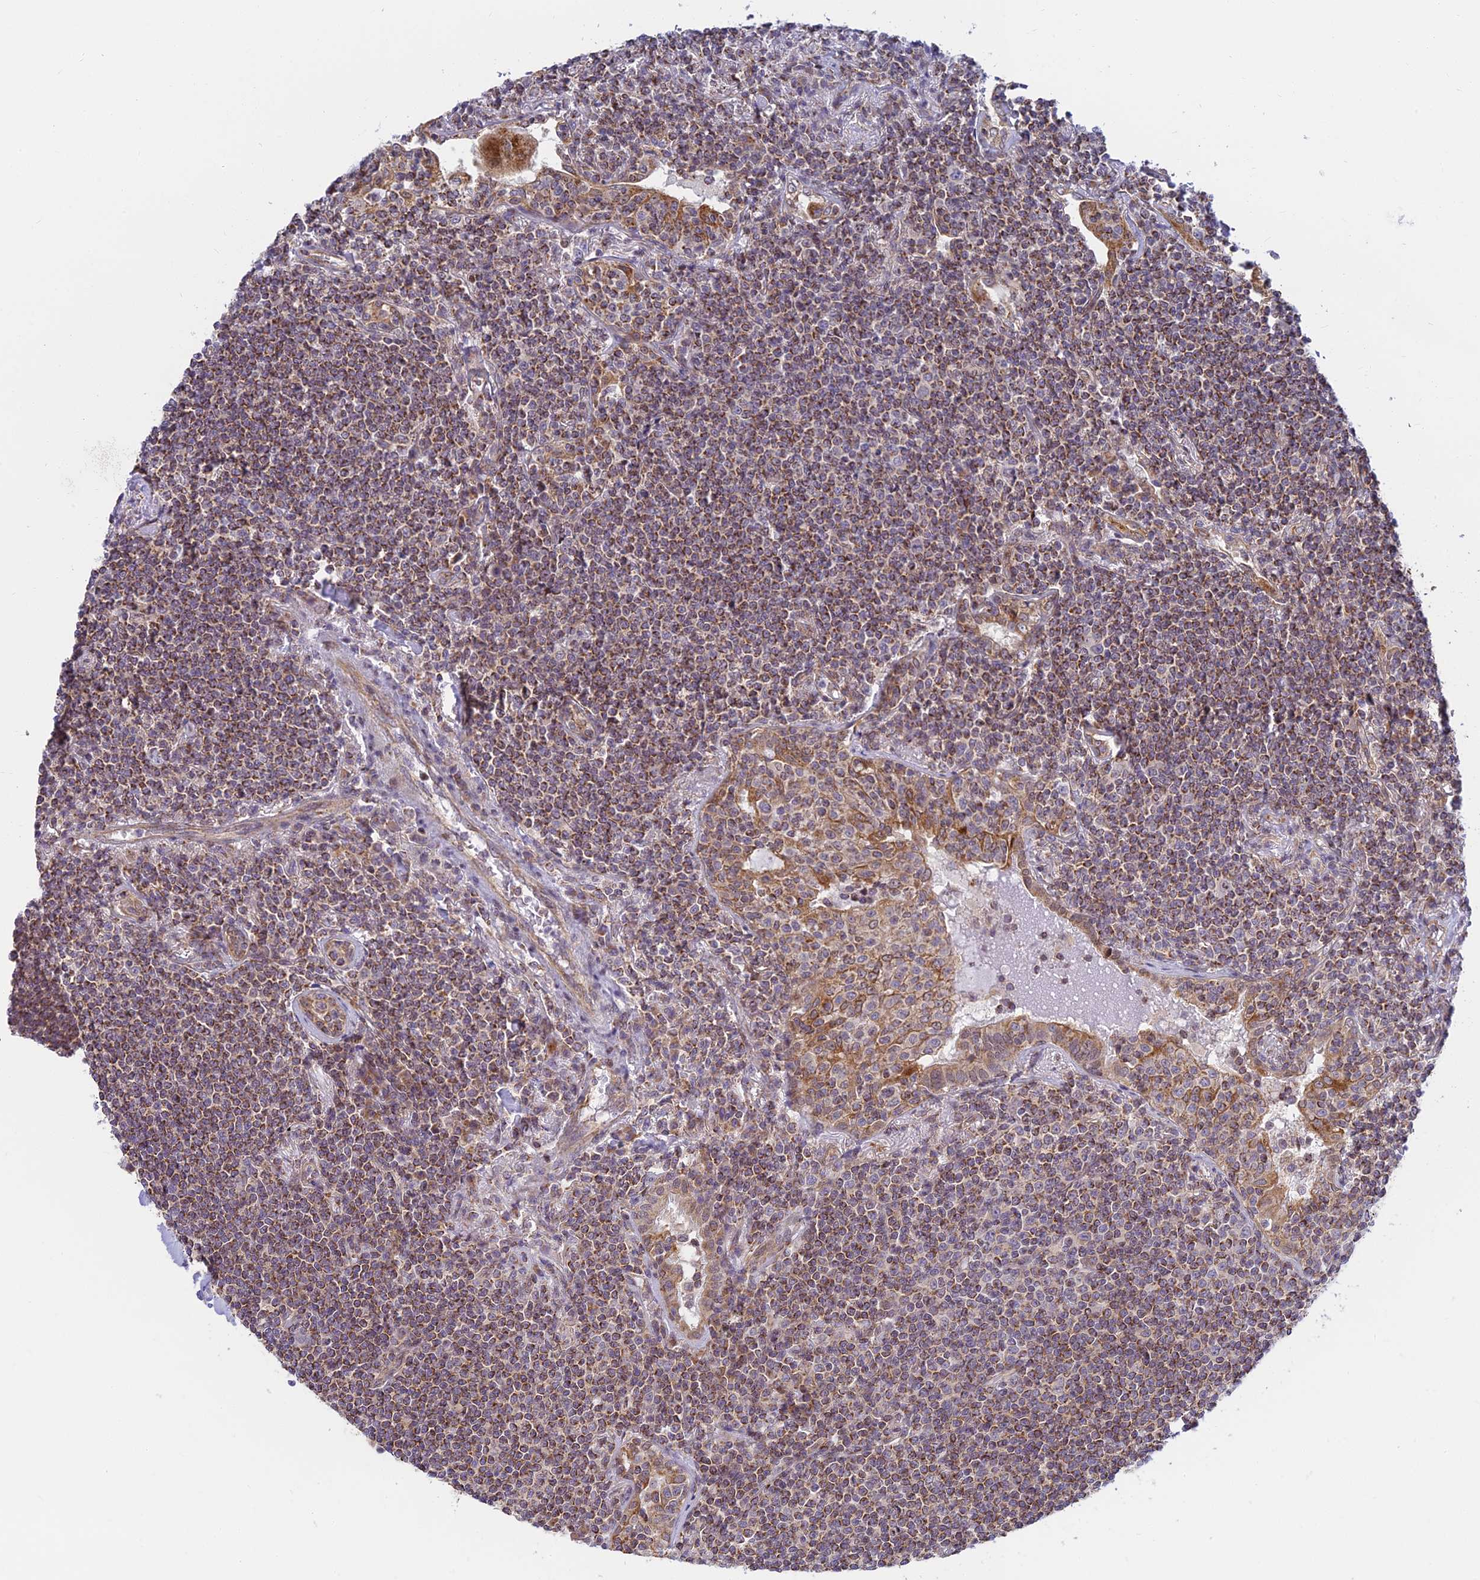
{"staining": {"intensity": "moderate", "quantity": ">75%", "location": "cytoplasmic/membranous"}, "tissue": "lymphoma", "cell_type": "Tumor cells", "image_type": "cancer", "snomed": [{"axis": "morphology", "description": "Malignant lymphoma, non-Hodgkin's type, Low grade"}, {"axis": "topography", "description": "Lung"}], "caption": "Approximately >75% of tumor cells in lymphoma exhibit moderate cytoplasmic/membranous protein expression as visualized by brown immunohistochemical staining.", "gene": "HOOK2", "patient": {"sex": "female", "age": 71}}